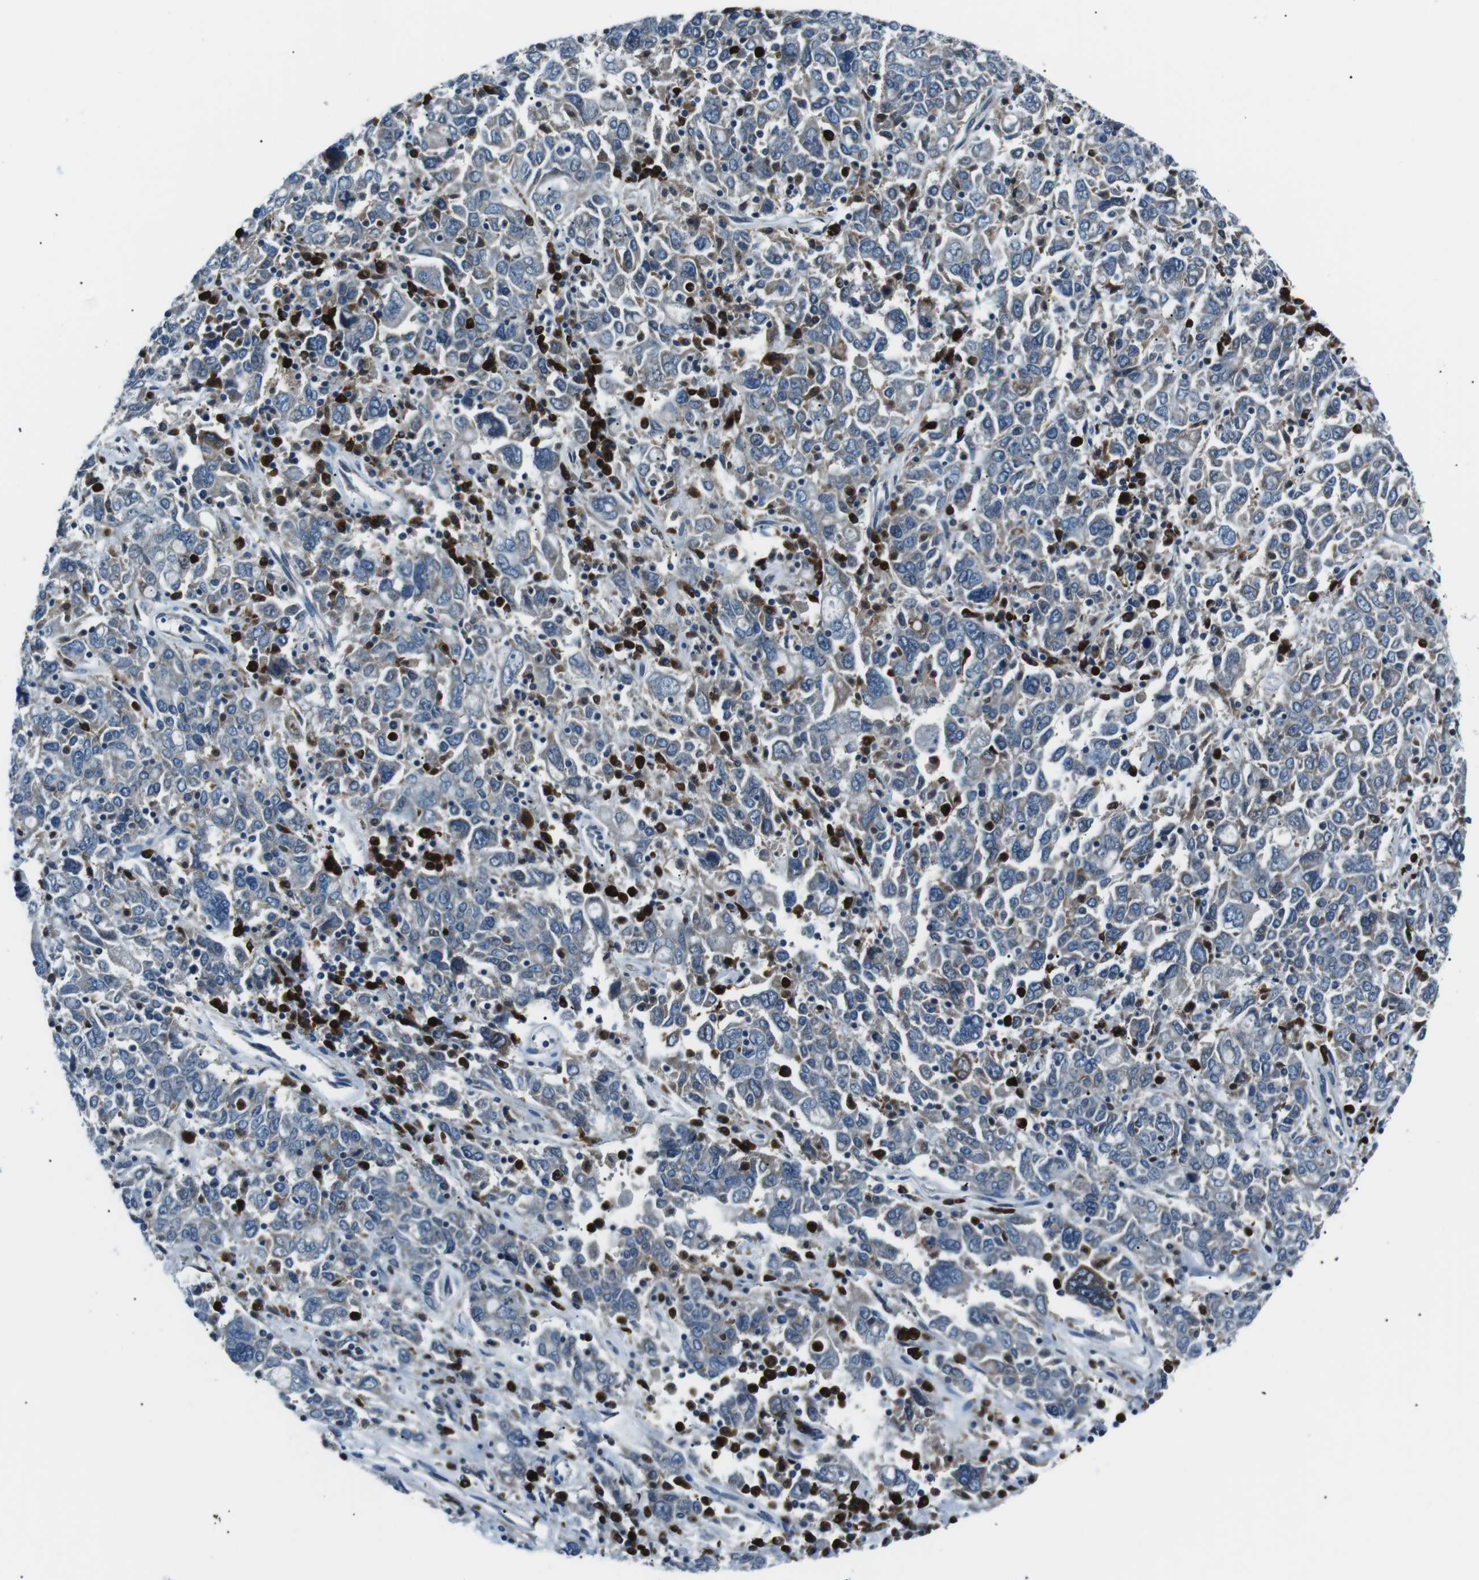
{"staining": {"intensity": "negative", "quantity": "none", "location": "none"}, "tissue": "ovarian cancer", "cell_type": "Tumor cells", "image_type": "cancer", "snomed": [{"axis": "morphology", "description": "Carcinoma, endometroid"}, {"axis": "topography", "description": "Ovary"}], "caption": "There is no significant expression in tumor cells of endometroid carcinoma (ovarian). (Stains: DAB (3,3'-diaminobenzidine) immunohistochemistry with hematoxylin counter stain, Microscopy: brightfield microscopy at high magnification).", "gene": "BLNK", "patient": {"sex": "female", "age": 62}}